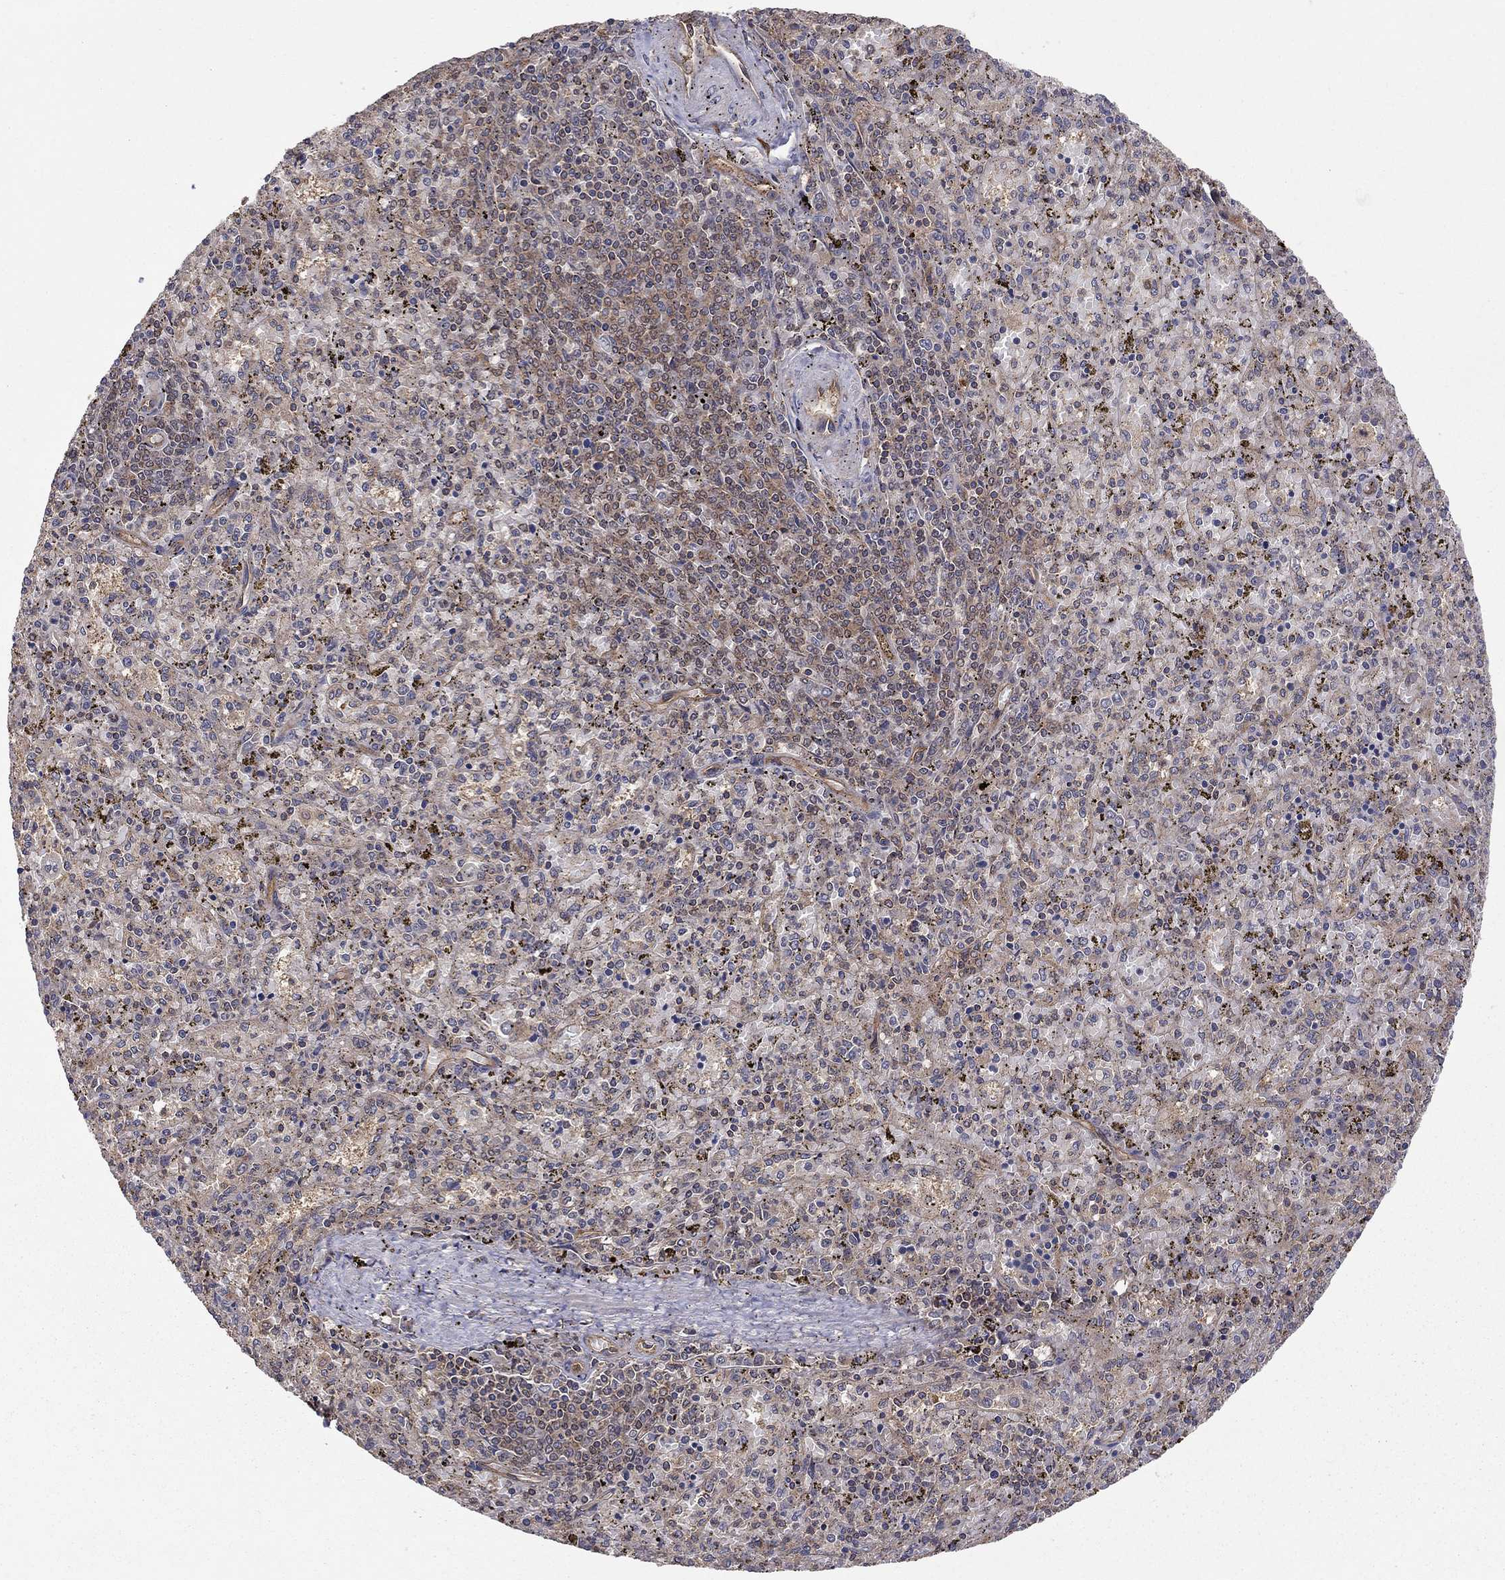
{"staining": {"intensity": "weak", "quantity": "25%-75%", "location": "cytoplasmic/membranous"}, "tissue": "spleen", "cell_type": "Cells in red pulp", "image_type": "normal", "snomed": [{"axis": "morphology", "description": "Normal tissue, NOS"}, {"axis": "topography", "description": "Spleen"}], "caption": "Benign spleen exhibits weak cytoplasmic/membranous expression in approximately 25%-75% of cells in red pulp, visualized by immunohistochemistry.", "gene": "BMERB1", "patient": {"sex": "female", "age": 50}}